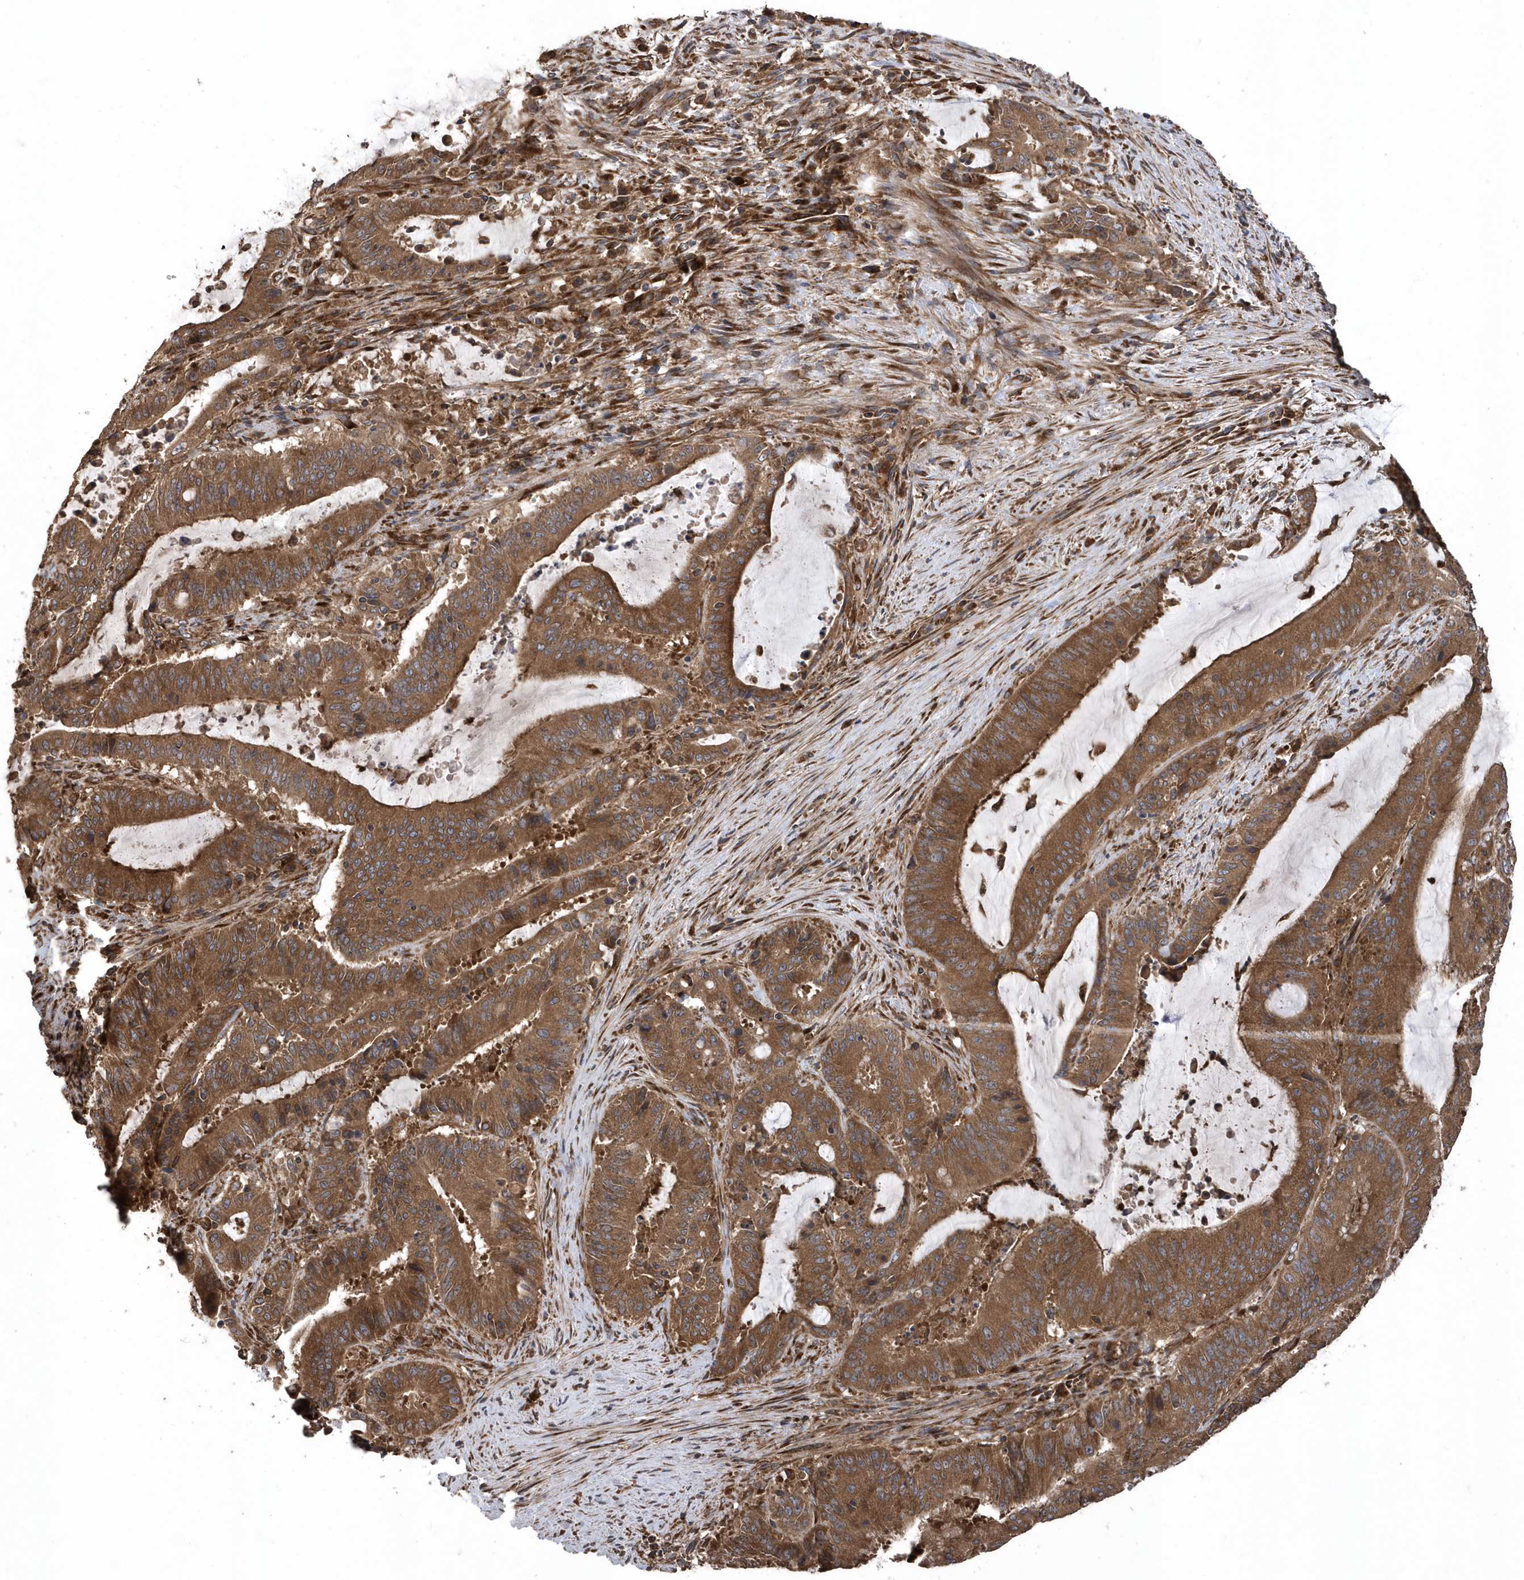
{"staining": {"intensity": "moderate", "quantity": ">75%", "location": "cytoplasmic/membranous"}, "tissue": "liver cancer", "cell_type": "Tumor cells", "image_type": "cancer", "snomed": [{"axis": "morphology", "description": "Normal tissue, NOS"}, {"axis": "morphology", "description": "Cholangiocarcinoma"}, {"axis": "topography", "description": "Liver"}, {"axis": "topography", "description": "Peripheral nerve tissue"}], "caption": "Immunohistochemistry (IHC) staining of liver cancer, which displays medium levels of moderate cytoplasmic/membranous staining in about >75% of tumor cells indicating moderate cytoplasmic/membranous protein positivity. The staining was performed using DAB (3,3'-diaminobenzidine) (brown) for protein detection and nuclei were counterstained in hematoxylin (blue).", "gene": "WASHC5", "patient": {"sex": "female", "age": 73}}